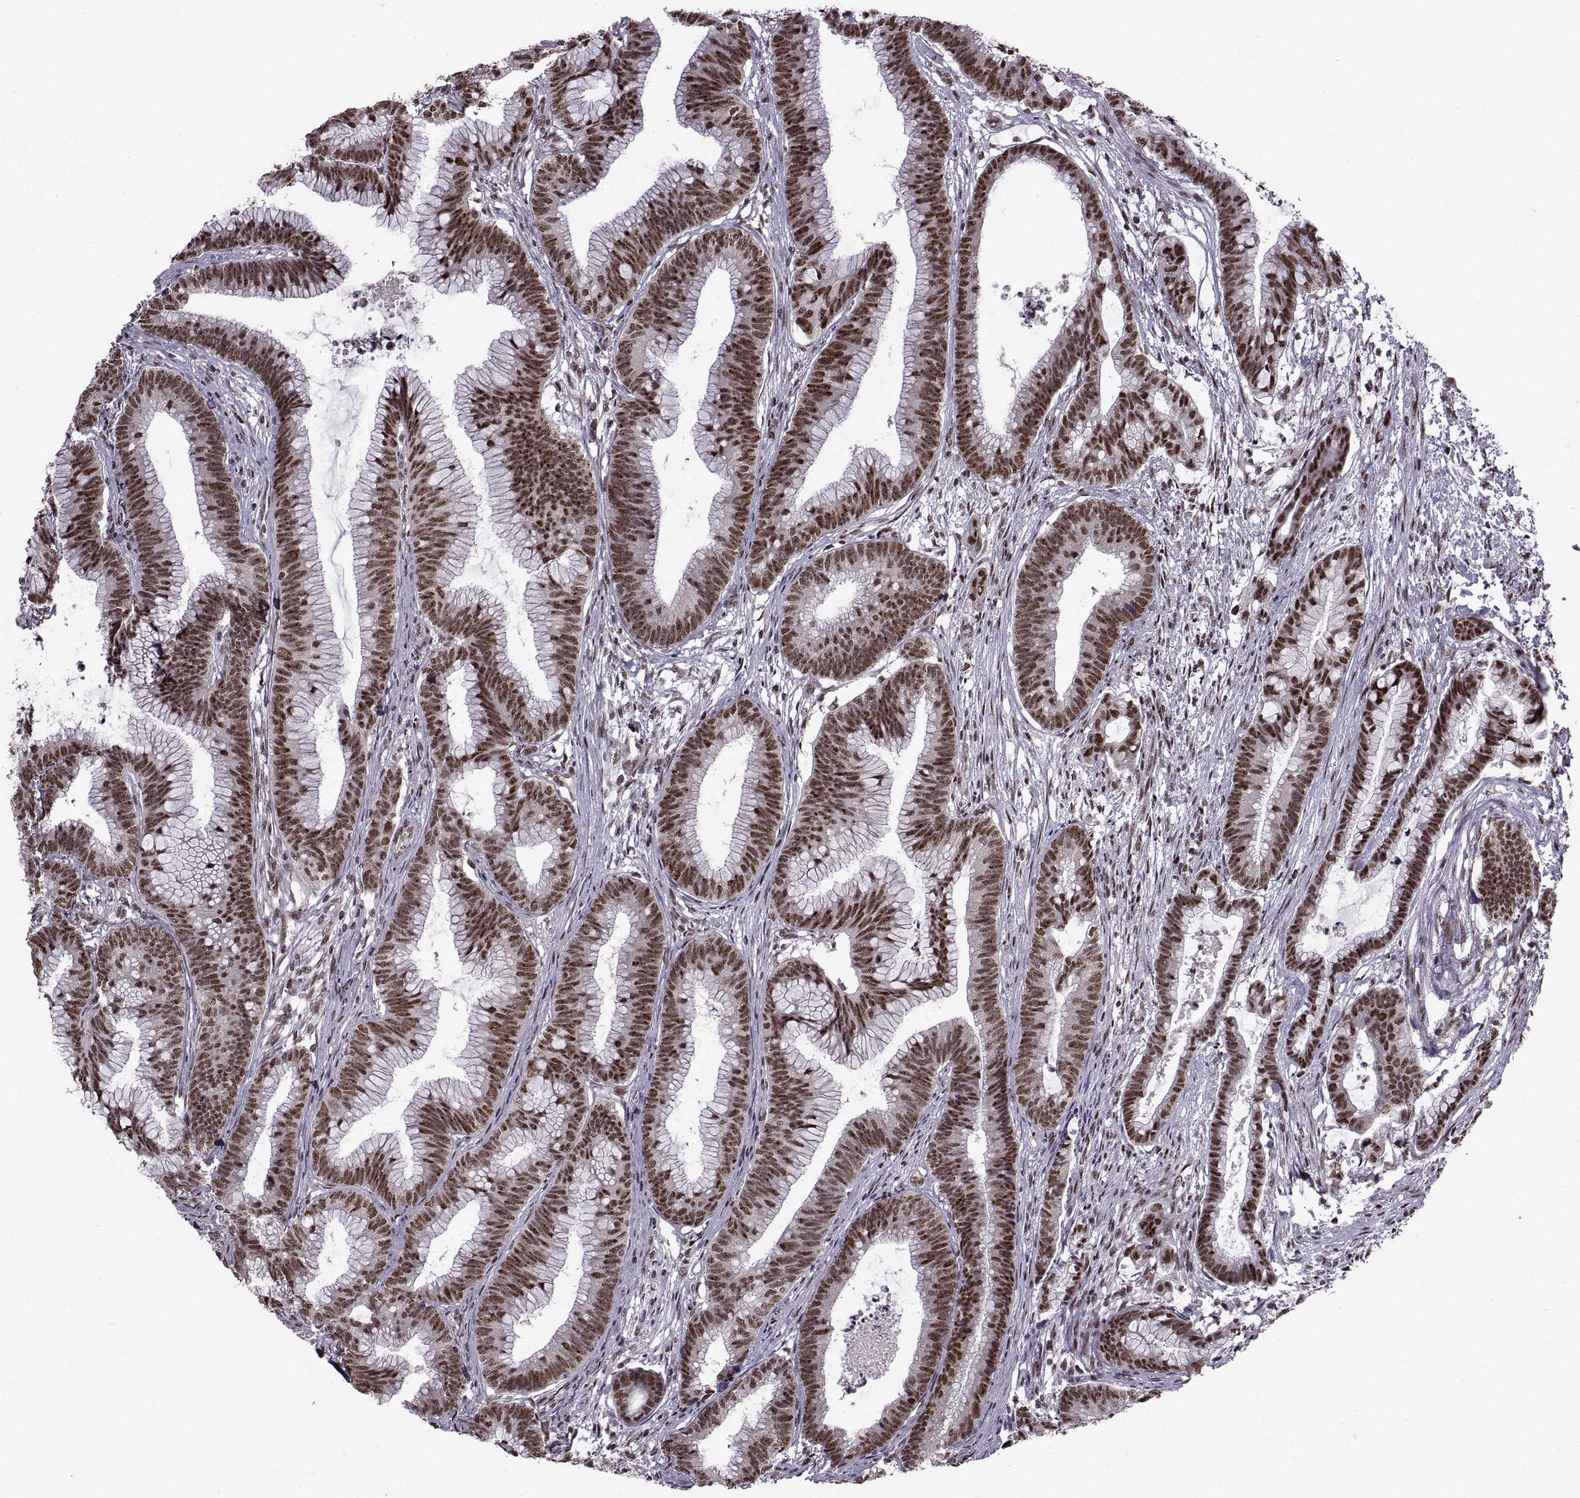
{"staining": {"intensity": "strong", "quantity": ">75%", "location": "nuclear"}, "tissue": "colorectal cancer", "cell_type": "Tumor cells", "image_type": "cancer", "snomed": [{"axis": "morphology", "description": "Adenocarcinoma, NOS"}, {"axis": "topography", "description": "Colon"}], "caption": "Immunohistochemical staining of colorectal cancer (adenocarcinoma) reveals high levels of strong nuclear protein staining in about >75% of tumor cells.", "gene": "MT1E", "patient": {"sex": "female", "age": 78}}